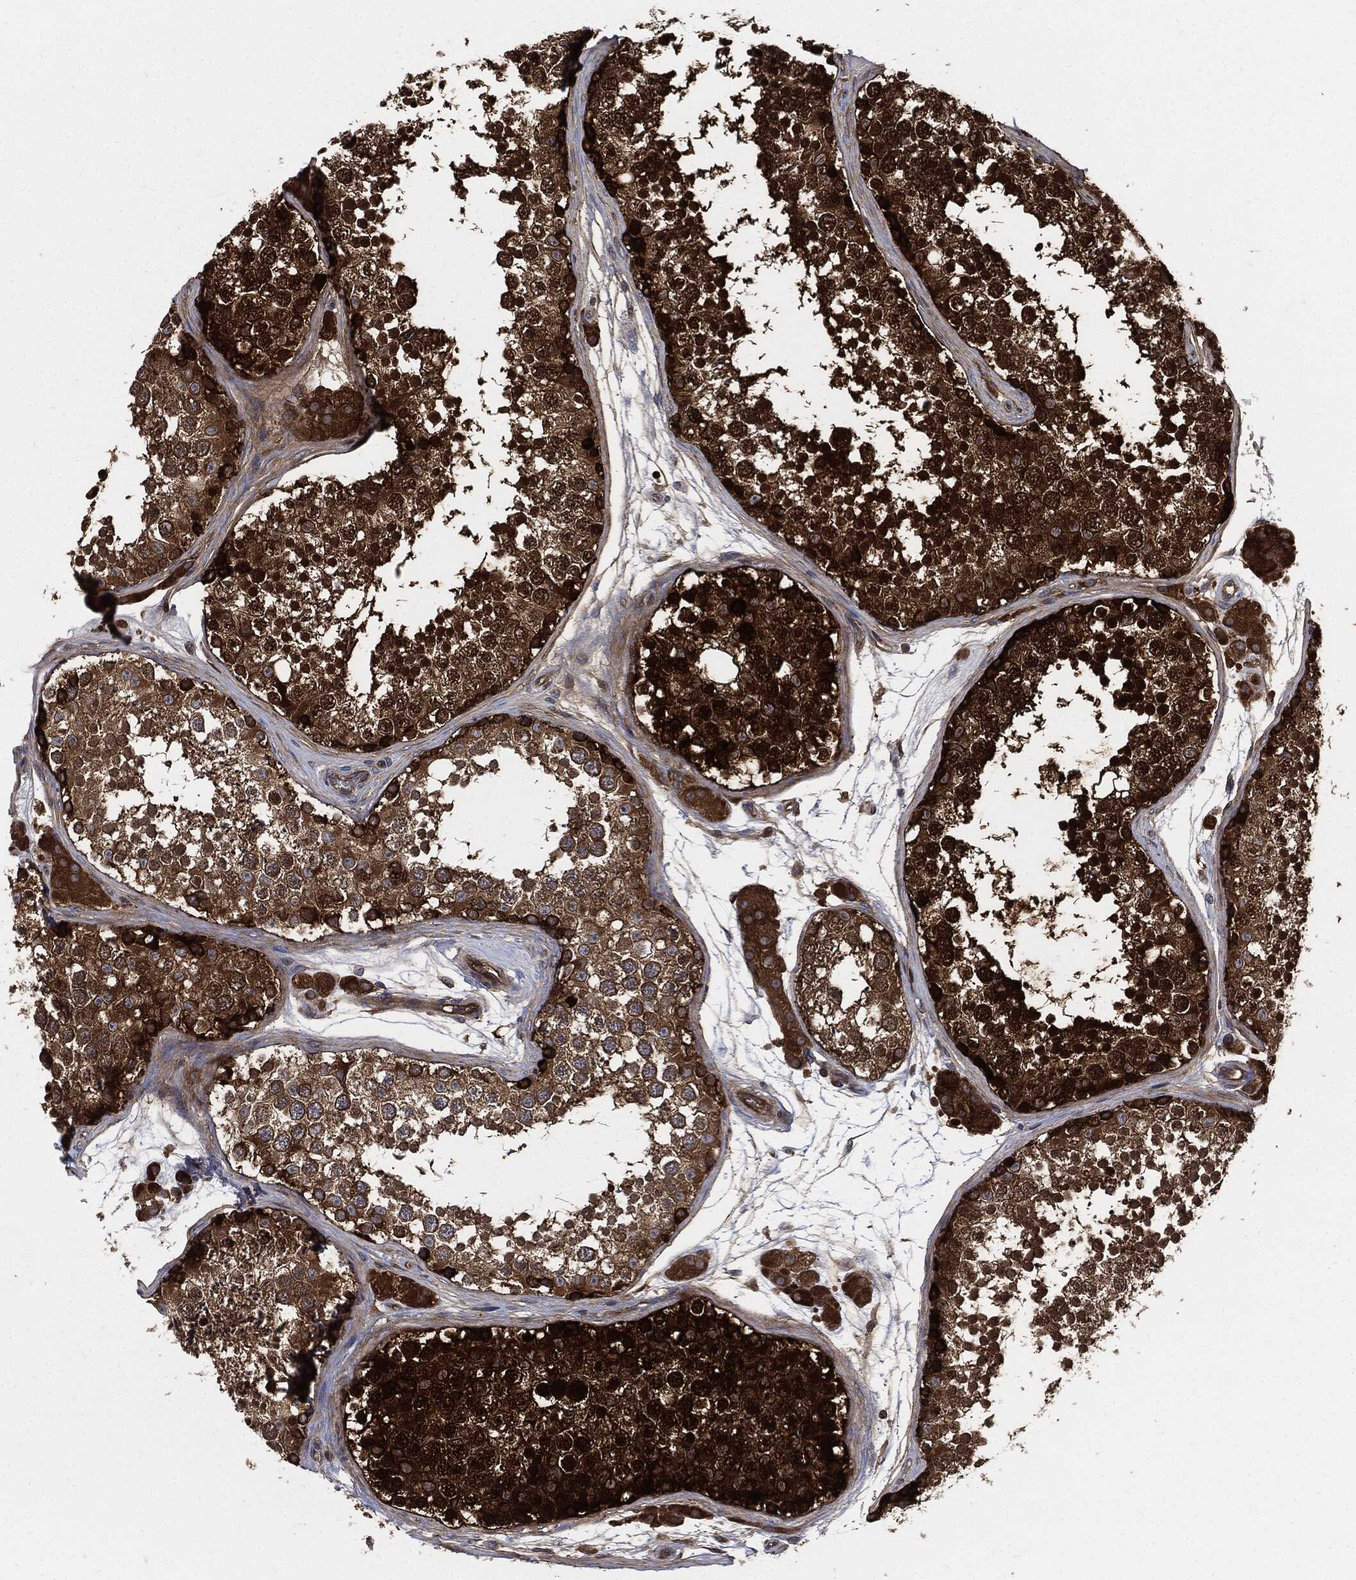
{"staining": {"intensity": "strong", "quantity": ">75%", "location": "cytoplasmic/membranous"}, "tissue": "testis", "cell_type": "Cells in seminiferous ducts", "image_type": "normal", "snomed": [{"axis": "morphology", "description": "Normal tissue, NOS"}, {"axis": "topography", "description": "Testis"}], "caption": "Cells in seminiferous ducts reveal high levels of strong cytoplasmic/membranous staining in approximately >75% of cells in benign testis. (IHC, brightfield microscopy, high magnification).", "gene": "XPNPEP1", "patient": {"sex": "male", "age": 41}}